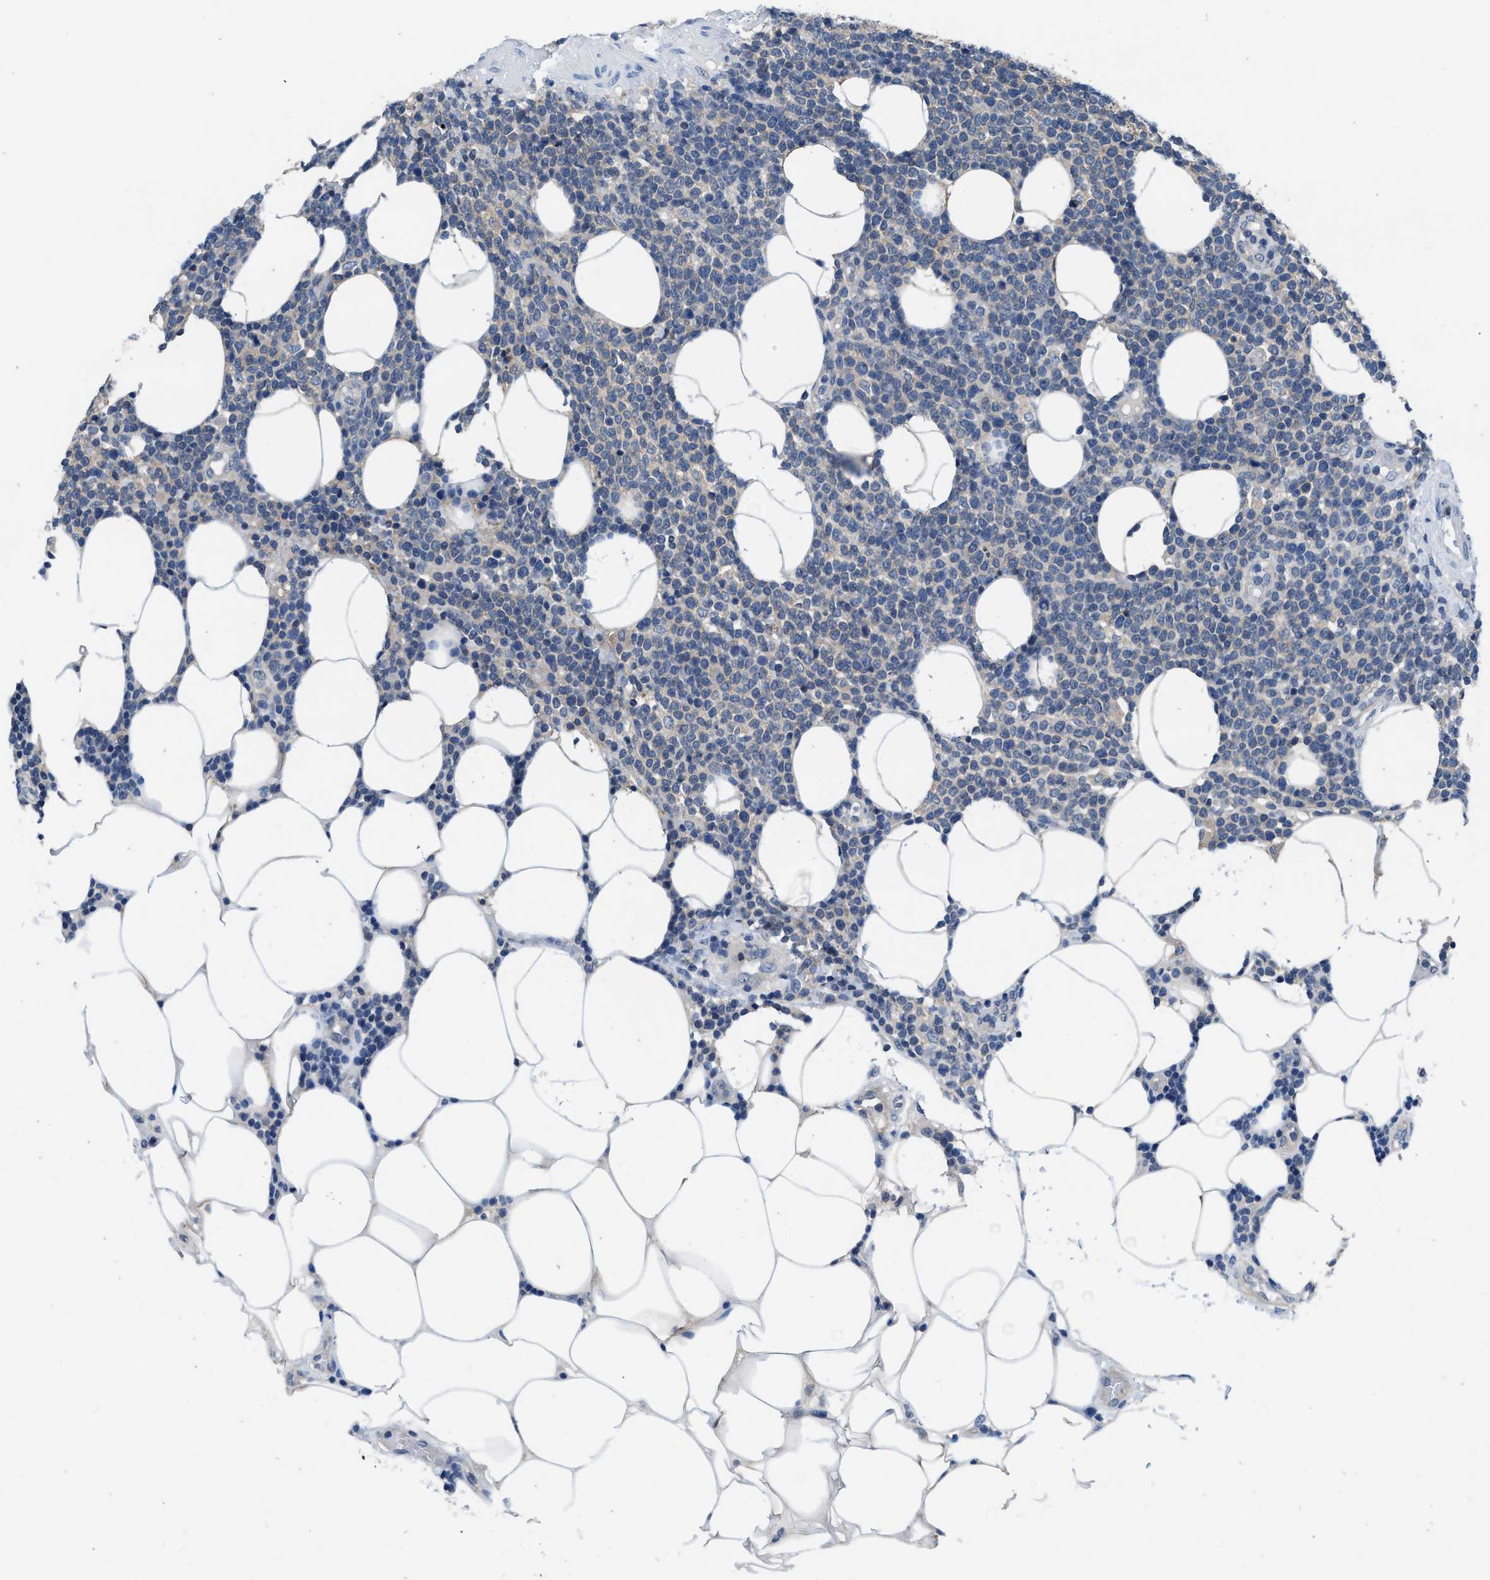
{"staining": {"intensity": "negative", "quantity": "none", "location": "none"}, "tissue": "lymphoma", "cell_type": "Tumor cells", "image_type": "cancer", "snomed": [{"axis": "morphology", "description": "Malignant lymphoma, non-Hodgkin's type, High grade"}, {"axis": "topography", "description": "Lymph node"}], "caption": "Photomicrograph shows no protein positivity in tumor cells of lymphoma tissue.", "gene": "NUDT5", "patient": {"sex": "male", "age": 61}}